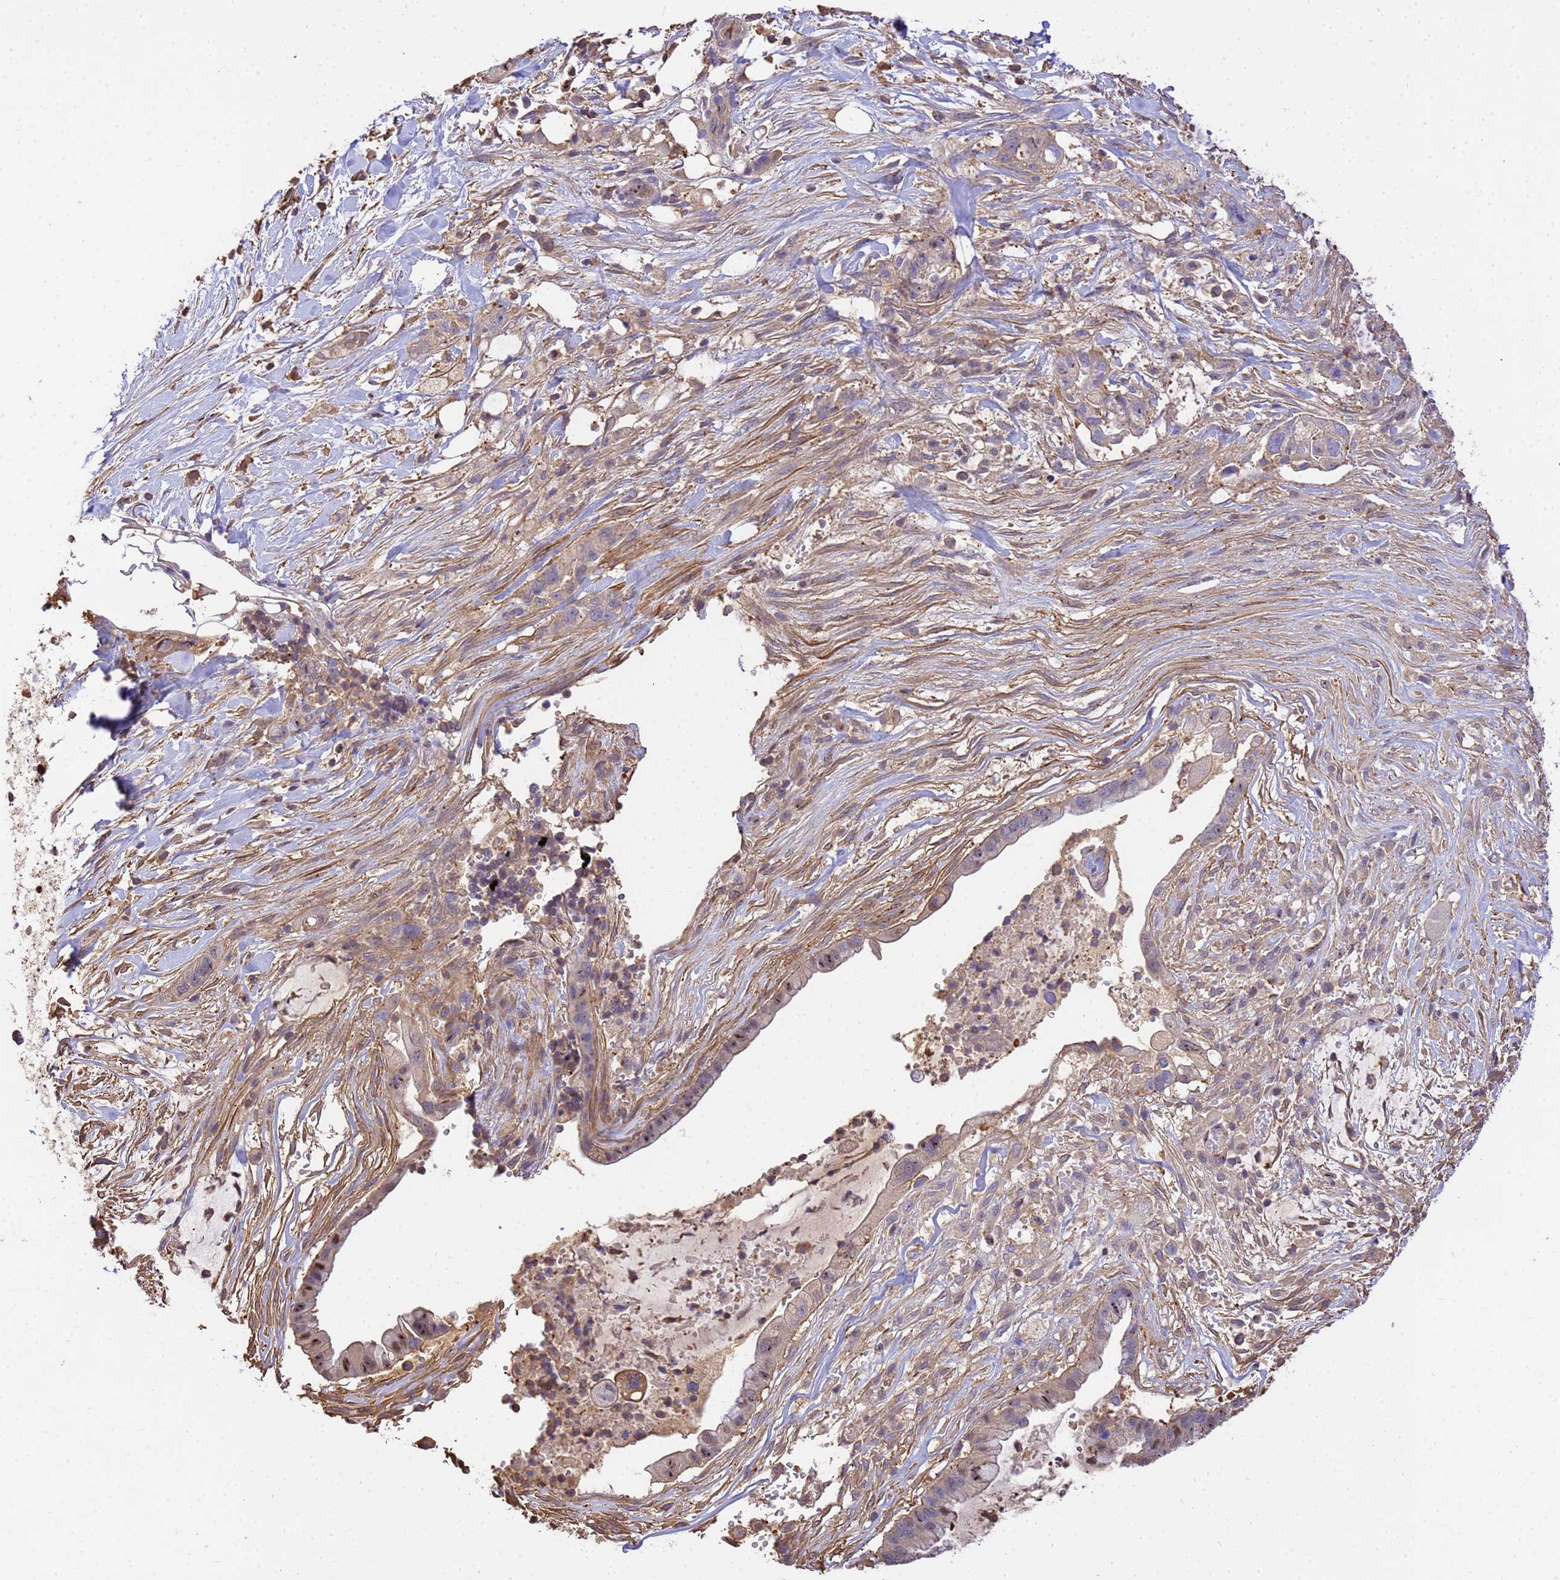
{"staining": {"intensity": "moderate", "quantity": "<25%", "location": "cytoplasmic/membranous"}, "tissue": "pancreatic cancer", "cell_type": "Tumor cells", "image_type": "cancer", "snomed": [{"axis": "morphology", "description": "Adenocarcinoma, NOS"}, {"axis": "topography", "description": "Pancreas"}], "caption": "Protein staining of pancreatic adenocarcinoma tissue exhibits moderate cytoplasmic/membranous staining in approximately <25% of tumor cells.", "gene": "WDR64", "patient": {"sex": "male", "age": 44}}